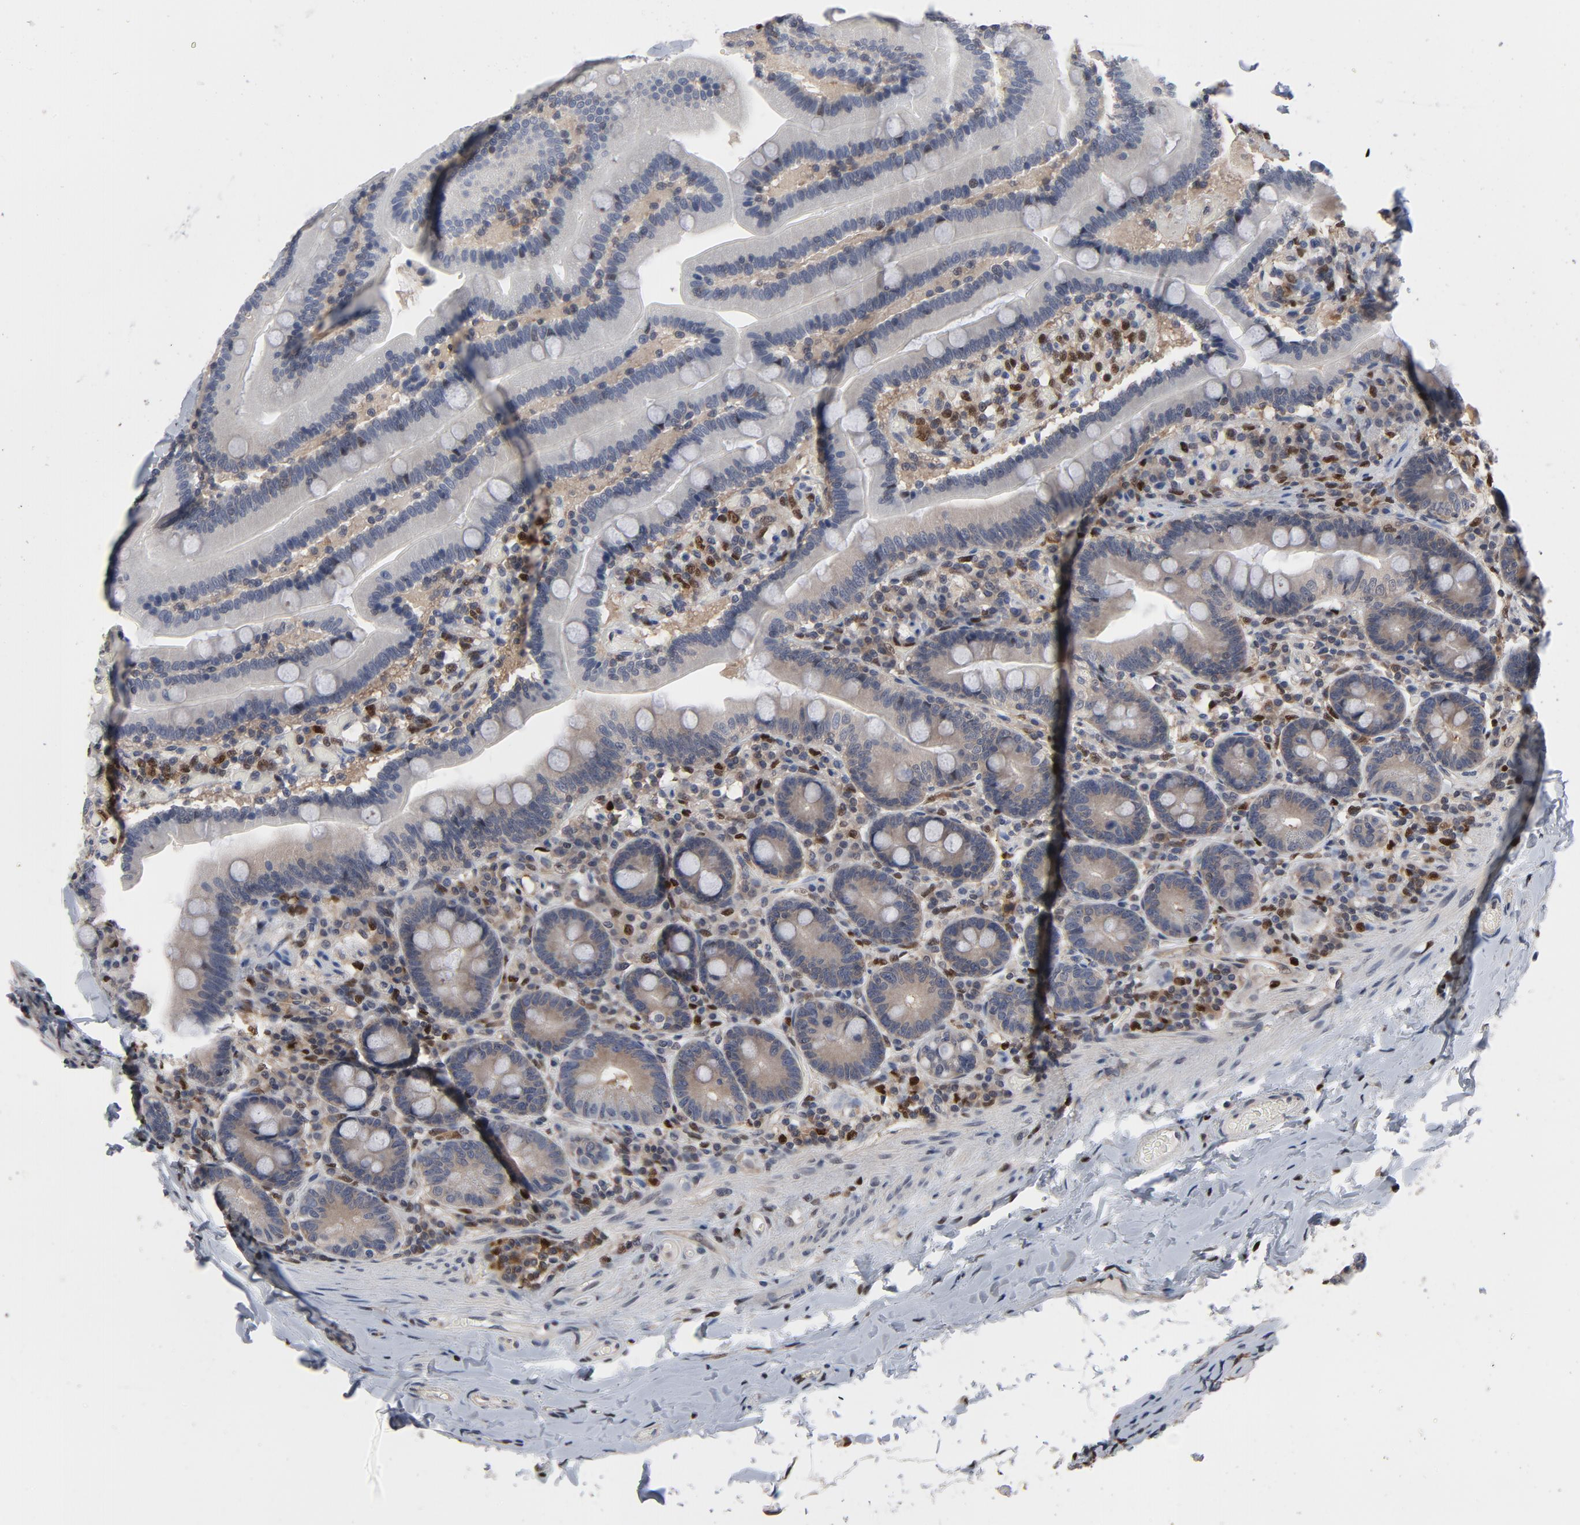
{"staining": {"intensity": "moderate", "quantity": ">75%", "location": "cytoplasmic/membranous"}, "tissue": "duodenum", "cell_type": "Glandular cells", "image_type": "normal", "snomed": [{"axis": "morphology", "description": "Normal tissue, NOS"}, {"axis": "topography", "description": "Duodenum"}], "caption": "Moderate cytoplasmic/membranous staining for a protein is seen in approximately >75% of glandular cells of normal duodenum using immunohistochemistry.", "gene": "NFKB1", "patient": {"sex": "male", "age": 66}}